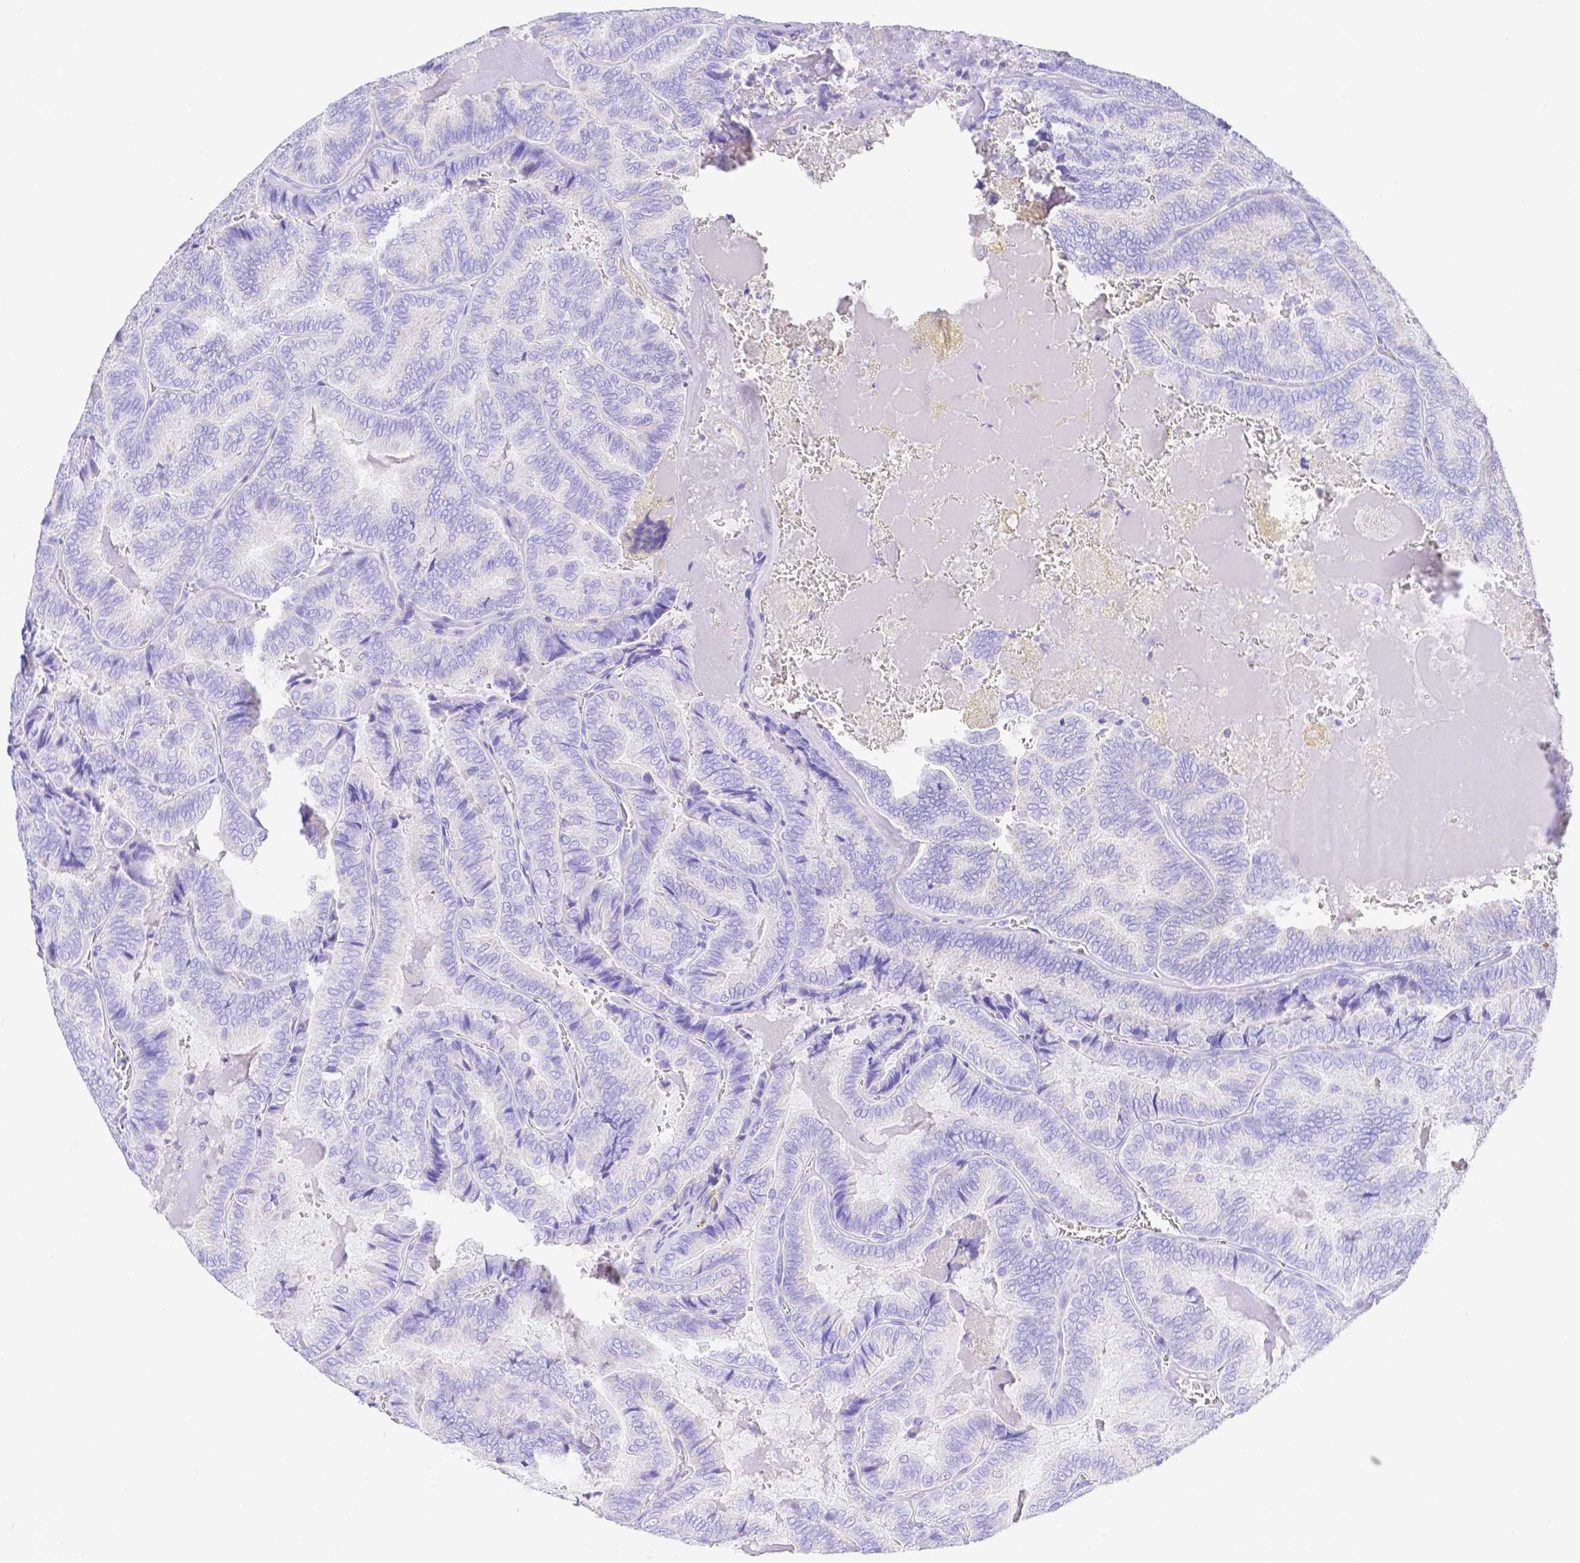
{"staining": {"intensity": "negative", "quantity": "none", "location": "none"}, "tissue": "thyroid cancer", "cell_type": "Tumor cells", "image_type": "cancer", "snomed": [{"axis": "morphology", "description": "Papillary adenocarcinoma, NOS"}, {"axis": "topography", "description": "Thyroid gland"}], "caption": "Immunohistochemical staining of human thyroid cancer exhibits no significant expression in tumor cells. The staining was performed using DAB (3,3'-diaminobenzidine) to visualize the protein expression in brown, while the nuclei were stained in blue with hematoxylin (Magnification: 20x).", "gene": "SMR3A", "patient": {"sex": "female", "age": 75}}